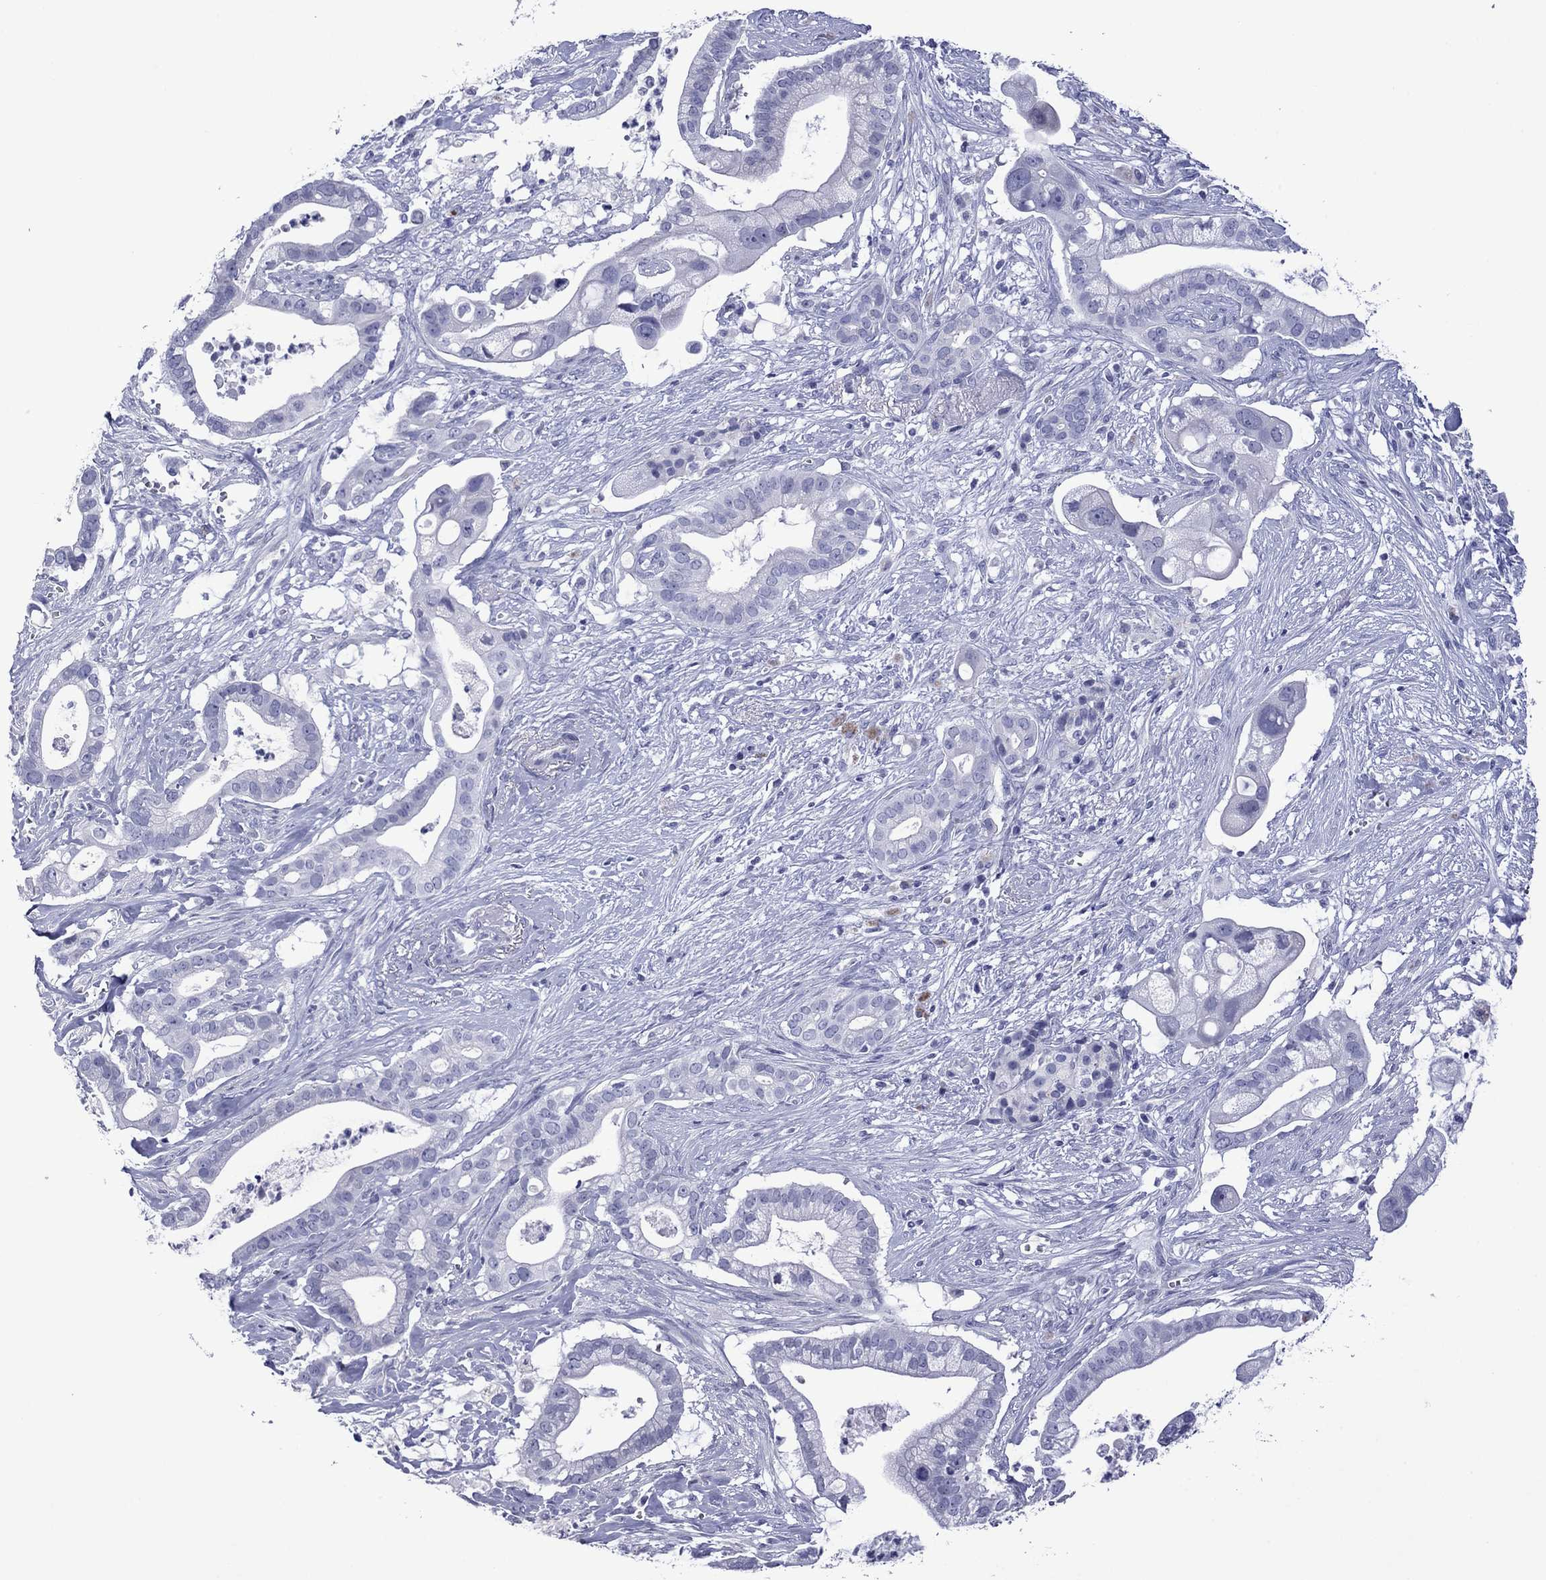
{"staining": {"intensity": "negative", "quantity": "none", "location": "none"}, "tissue": "pancreatic cancer", "cell_type": "Tumor cells", "image_type": "cancer", "snomed": [{"axis": "morphology", "description": "Adenocarcinoma, NOS"}, {"axis": "topography", "description": "Pancreas"}], "caption": "This is an immunohistochemistry image of human adenocarcinoma (pancreatic). There is no expression in tumor cells.", "gene": "PIWIL1", "patient": {"sex": "male", "age": 61}}